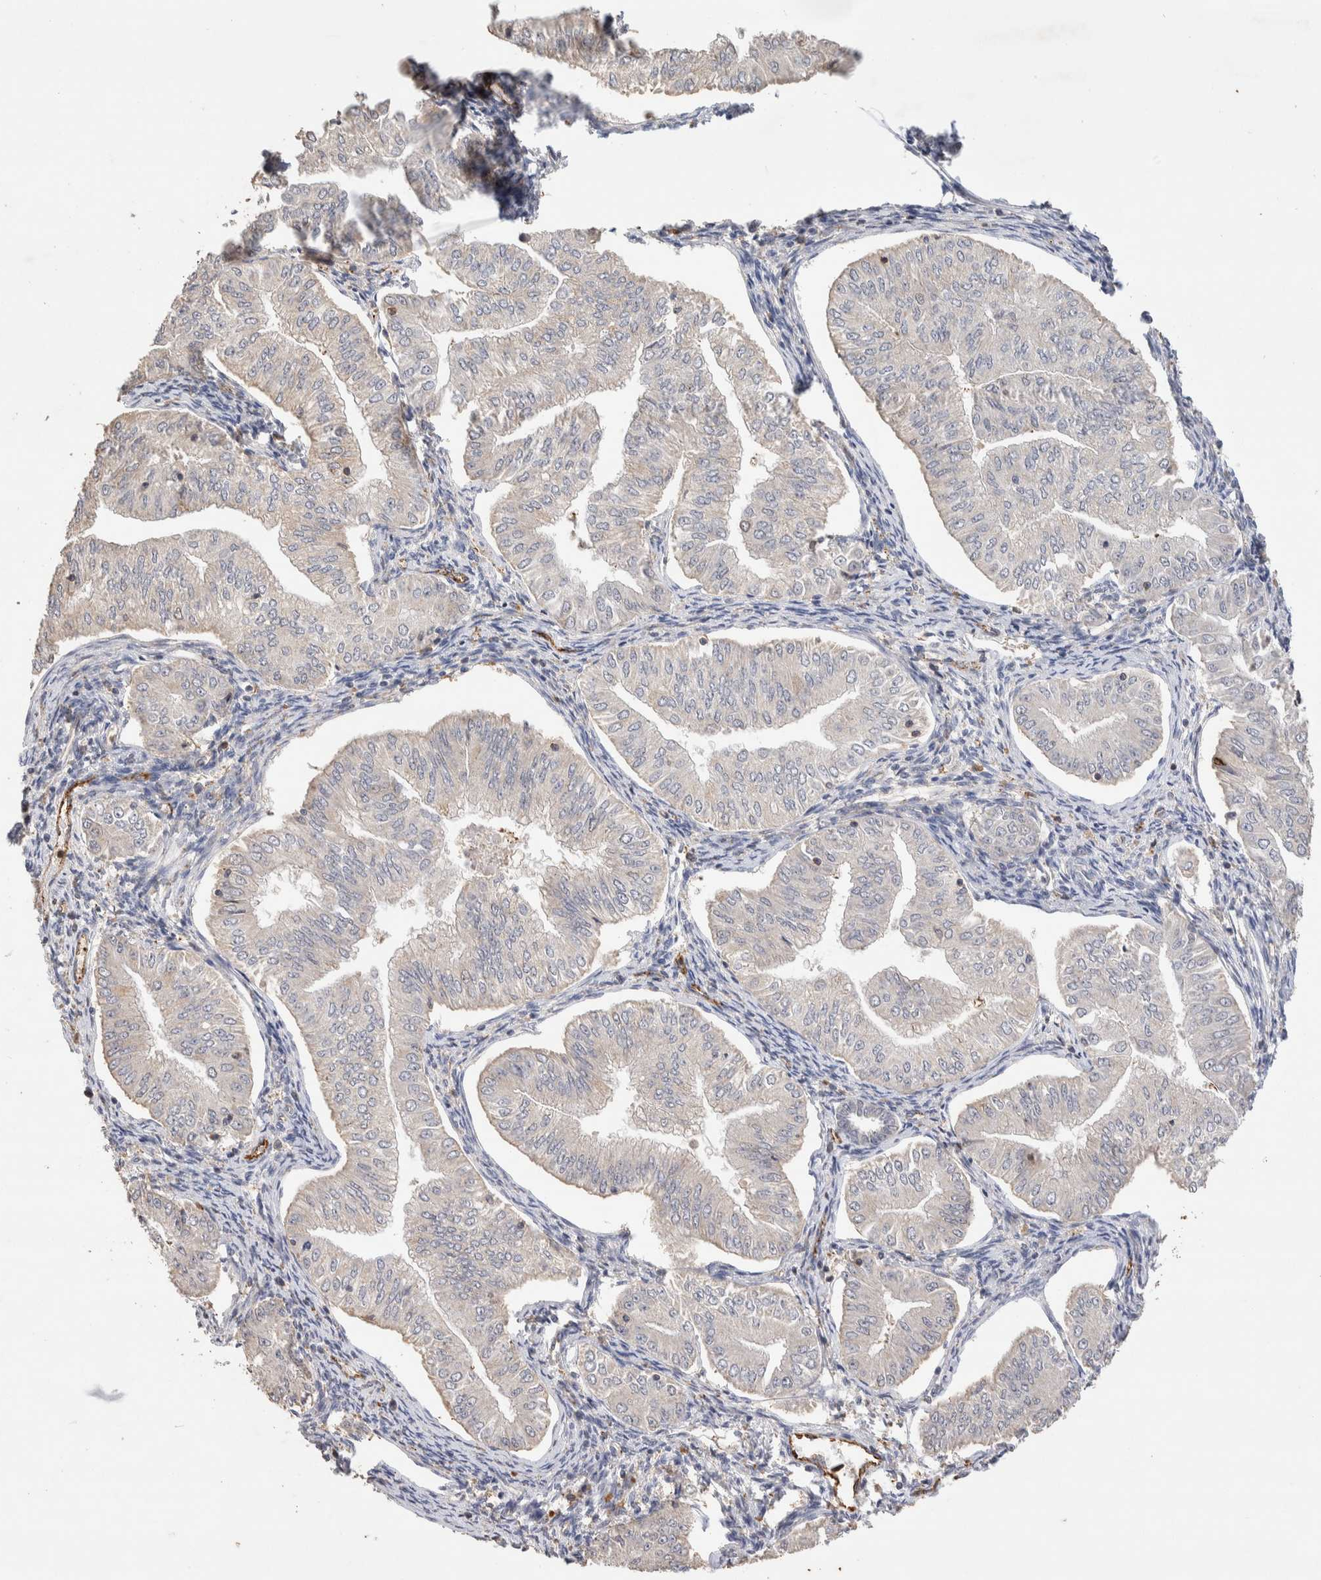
{"staining": {"intensity": "negative", "quantity": "none", "location": "none"}, "tissue": "endometrial cancer", "cell_type": "Tumor cells", "image_type": "cancer", "snomed": [{"axis": "morphology", "description": "Normal tissue, NOS"}, {"axis": "morphology", "description": "Adenocarcinoma, NOS"}, {"axis": "topography", "description": "Endometrium"}], "caption": "Human endometrial cancer (adenocarcinoma) stained for a protein using immunohistochemistry shows no positivity in tumor cells.", "gene": "NSMAF", "patient": {"sex": "female", "age": 53}}